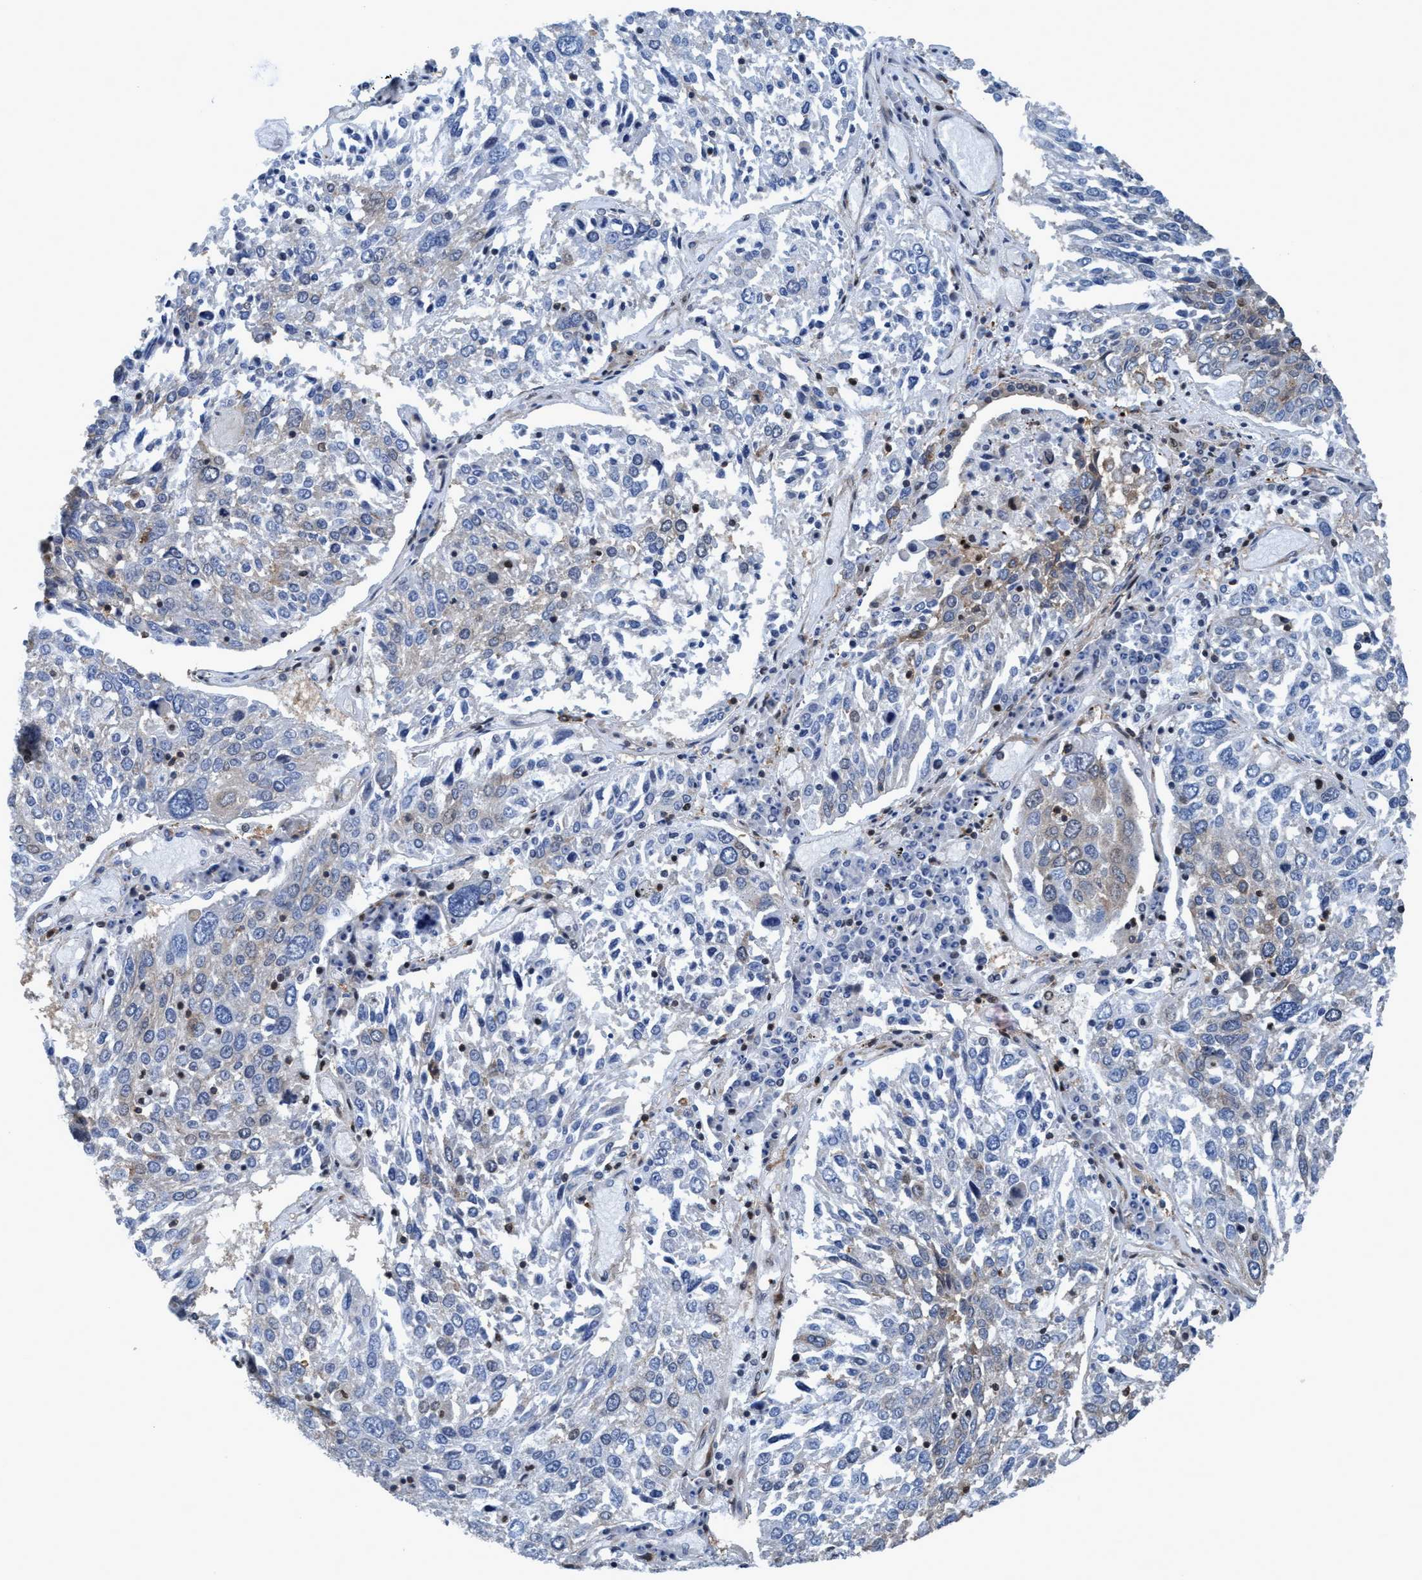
{"staining": {"intensity": "negative", "quantity": "none", "location": "none"}, "tissue": "lung cancer", "cell_type": "Tumor cells", "image_type": "cancer", "snomed": [{"axis": "morphology", "description": "Squamous cell carcinoma, NOS"}, {"axis": "topography", "description": "Lung"}], "caption": "This micrograph is of squamous cell carcinoma (lung) stained with immunohistochemistry to label a protein in brown with the nuclei are counter-stained blue. There is no expression in tumor cells. (Stains: DAB (3,3'-diaminobenzidine) immunohistochemistry (IHC) with hematoxylin counter stain, Microscopy: brightfield microscopy at high magnification).", "gene": "NMT1", "patient": {"sex": "male", "age": 65}}